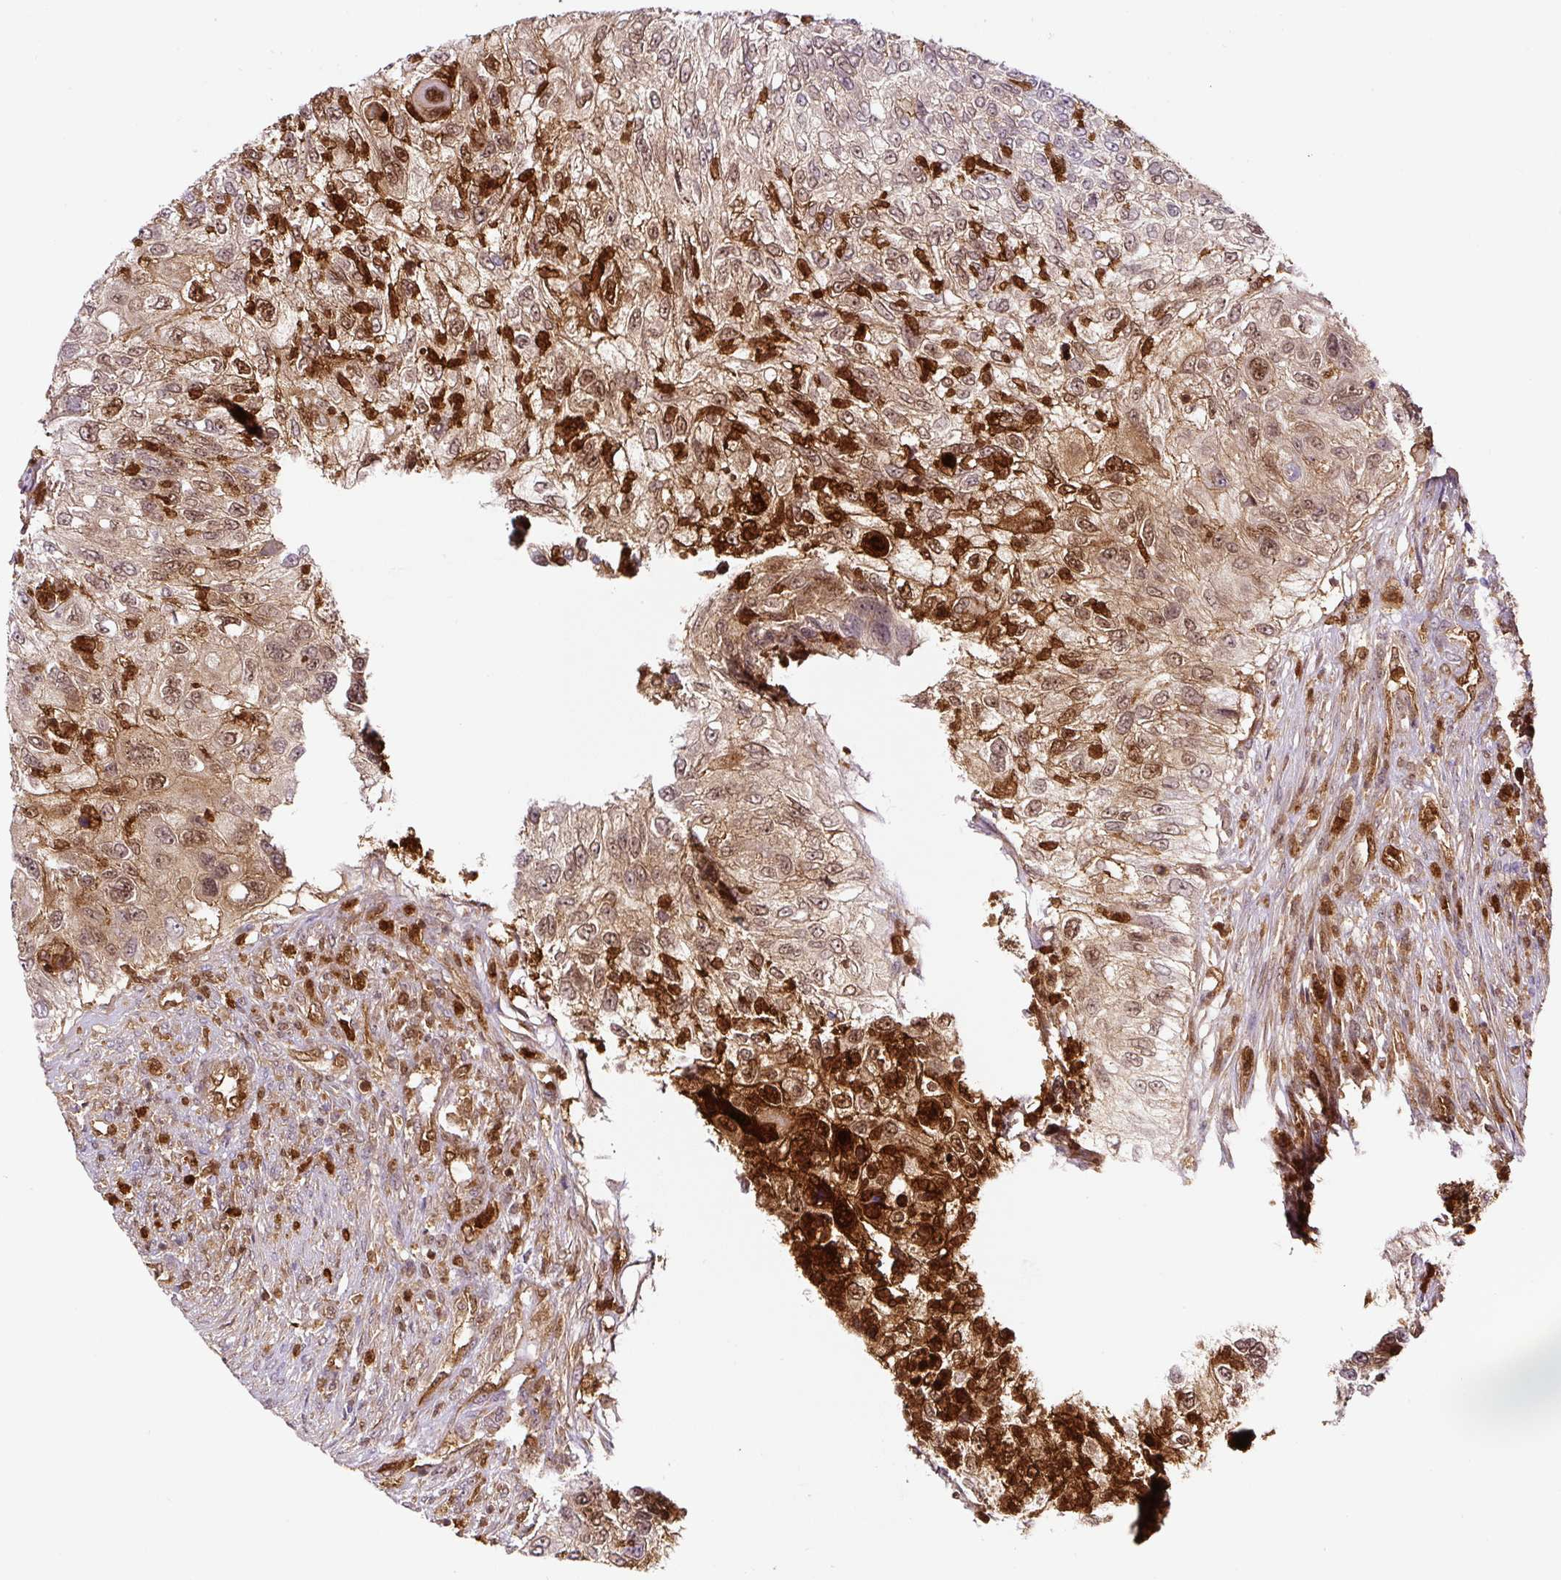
{"staining": {"intensity": "moderate", "quantity": "25%-75%", "location": "cytoplasmic/membranous,nuclear"}, "tissue": "urothelial cancer", "cell_type": "Tumor cells", "image_type": "cancer", "snomed": [{"axis": "morphology", "description": "Urothelial carcinoma, High grade"}, {"axis": "topography", "description": "Urinary bladder"}], "caption": "A histopathology image of urothelial cancer stained for a protein displays moderate cytoplasmic/membranous and nuclear brown staining in tumor cells.", "gene": "ANXA1", "patient": {"sex": "female", "age": 60}}